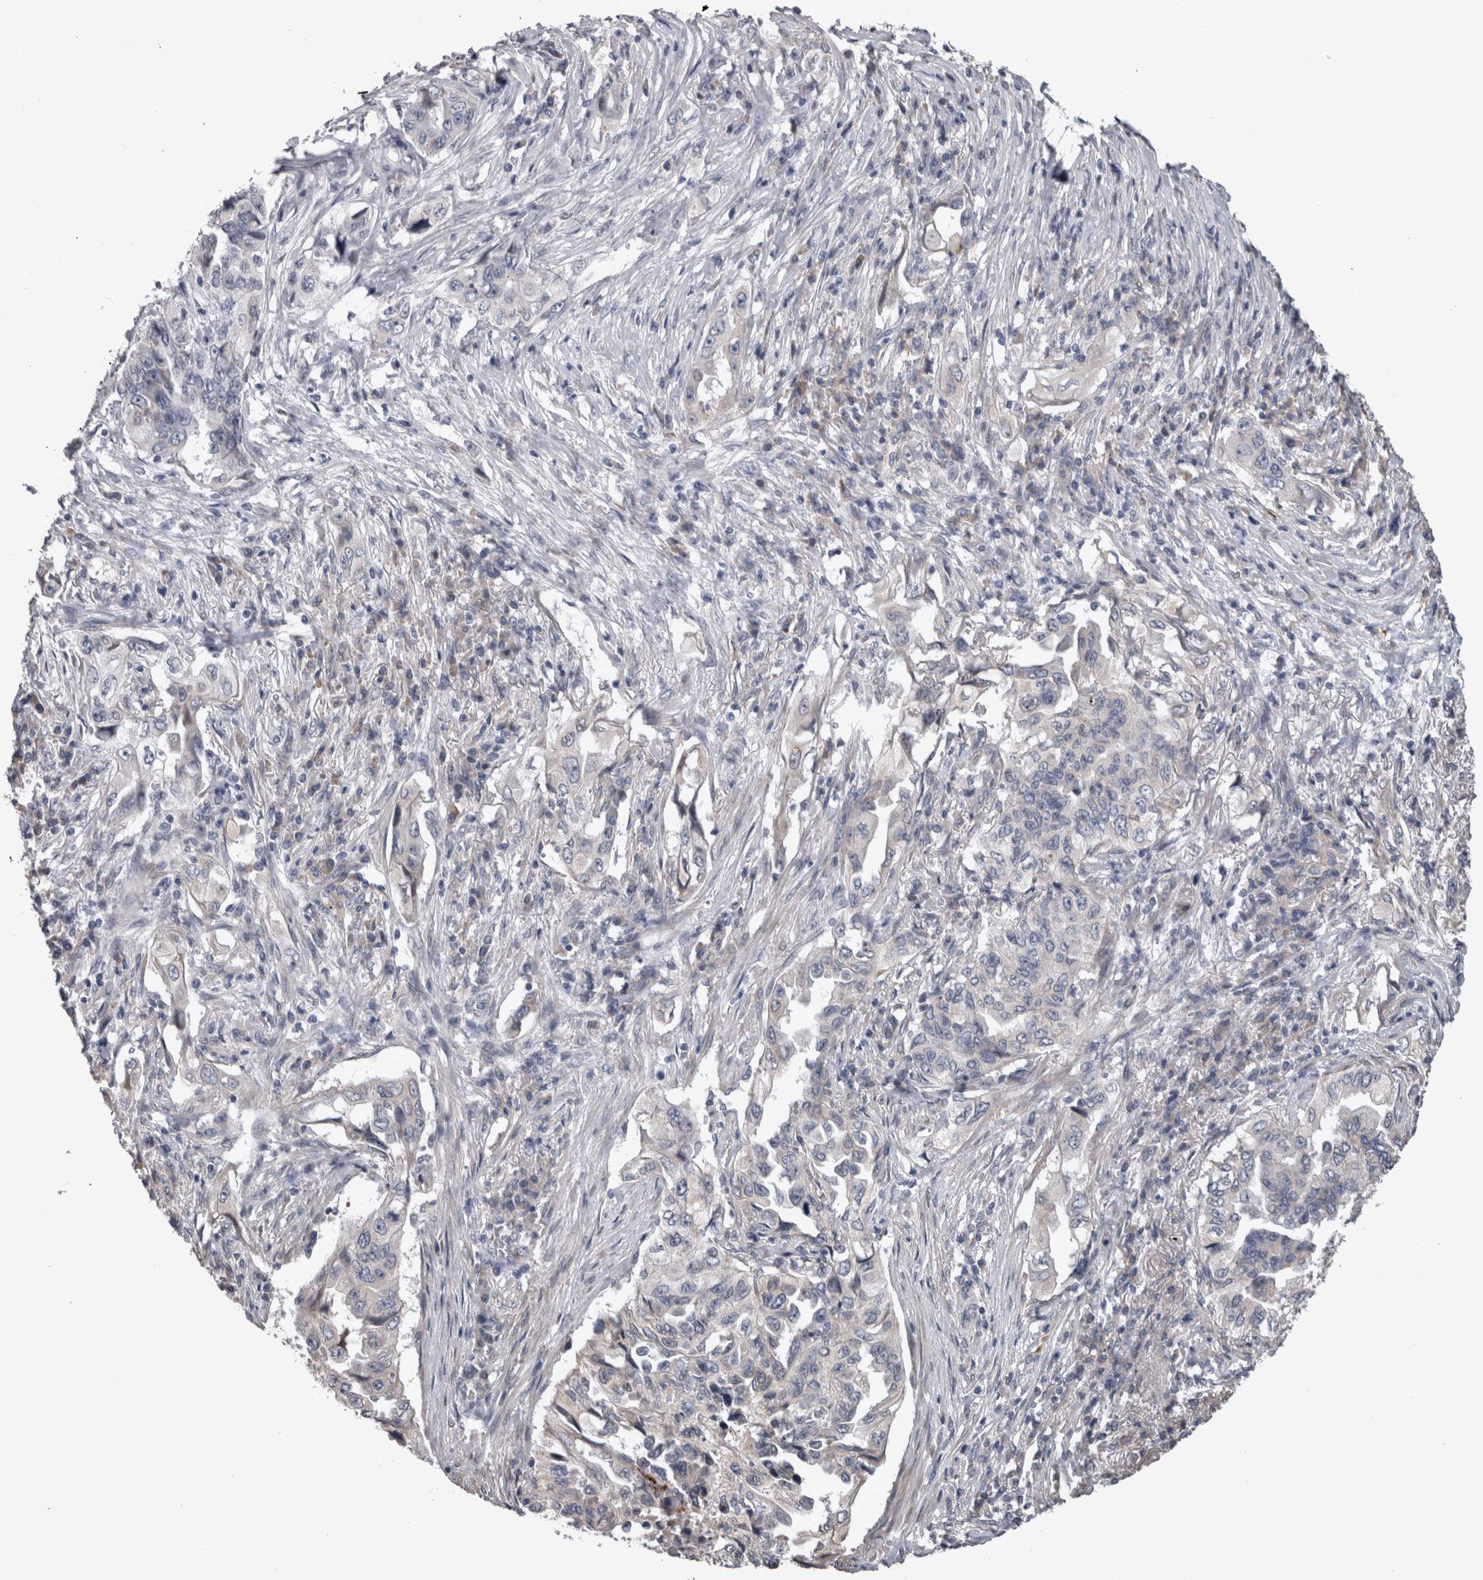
{"staining": {"intensity": "negative", "quantity": "none", "location": "none"}, "tissue": "lung cancer", "cell_type": "Tumor cells", "image_type": "cancer", "snomed": [{"axis": "morphology", "description": "Adenocarcinoma, NOS"}, {"axis": "topography", "description": "Lung"}], "caption": "IHC of lung cancer (adenocarcinoma) reveals no positivity in tumor cells. Brightfield microscopy of IHC stained with DAB (3,3'-diaminobenzidine) (brown) and hematoxylin (blue), captured at high magnification.", "gene": "STC1", "patient": {"sex": "female", "age": 51}}